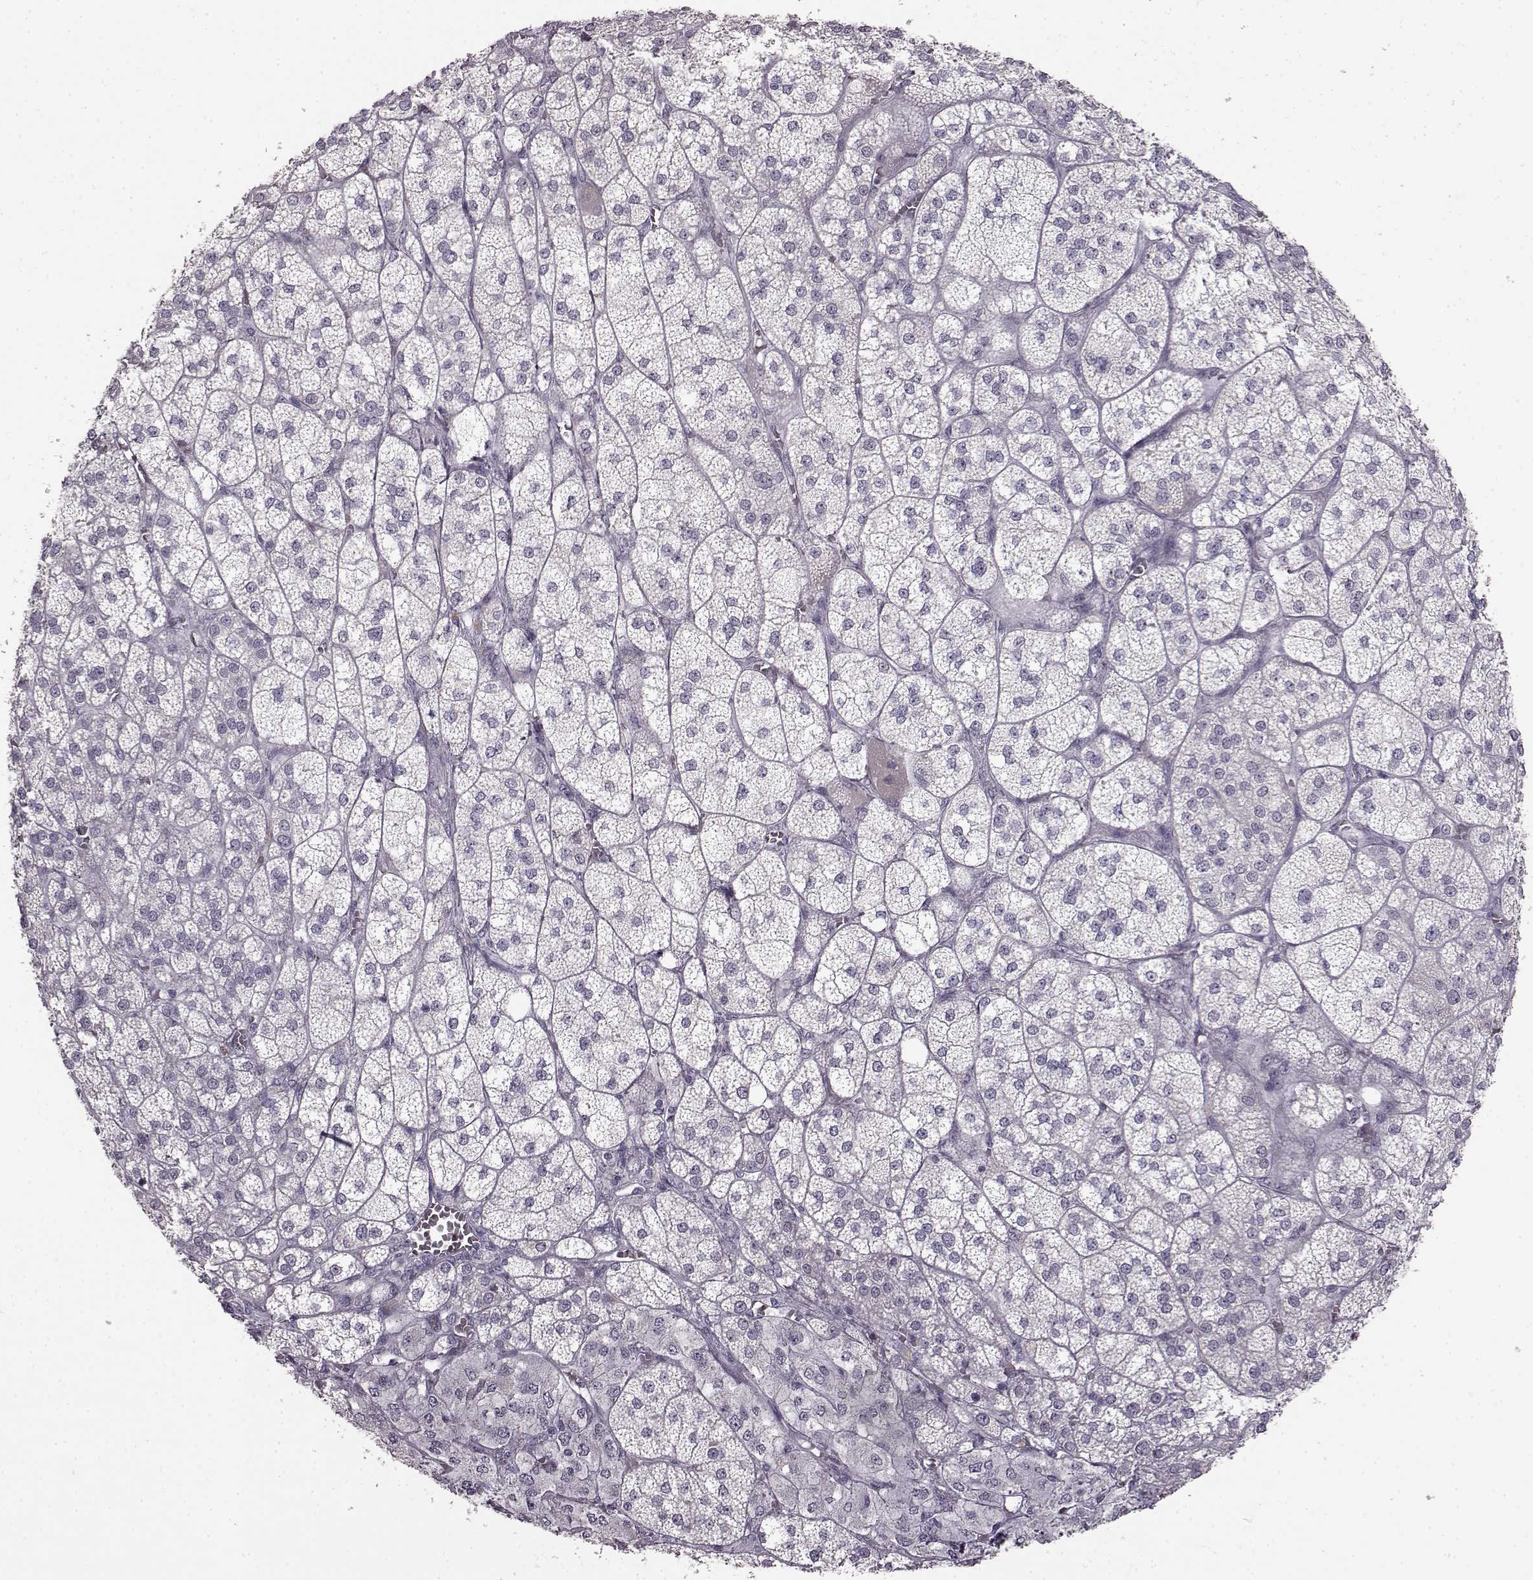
{"staining": {"intensity": "negative", "quantity": "none", "location": "none"}, "tissue": "adrenal gland", "cell_type": "Glandular cells", "image_type": "normal", "snomed": [{"axis": "morphology", "description": "Normal tissue, NOS"}, {"axis": "topography", "description": "Adrenal gland"}], "caption": "There is no significant expression in glandular cells of adrenal gland. The staining was performed using DAB (3,3'-diaminobenzidine) to visualize the protein expression in brown, while the nuclei were stained in blue with hematoxylin (Magnification: 20x).", "gene": "LHB", "patient": {"sex": "female", "age": 60}}